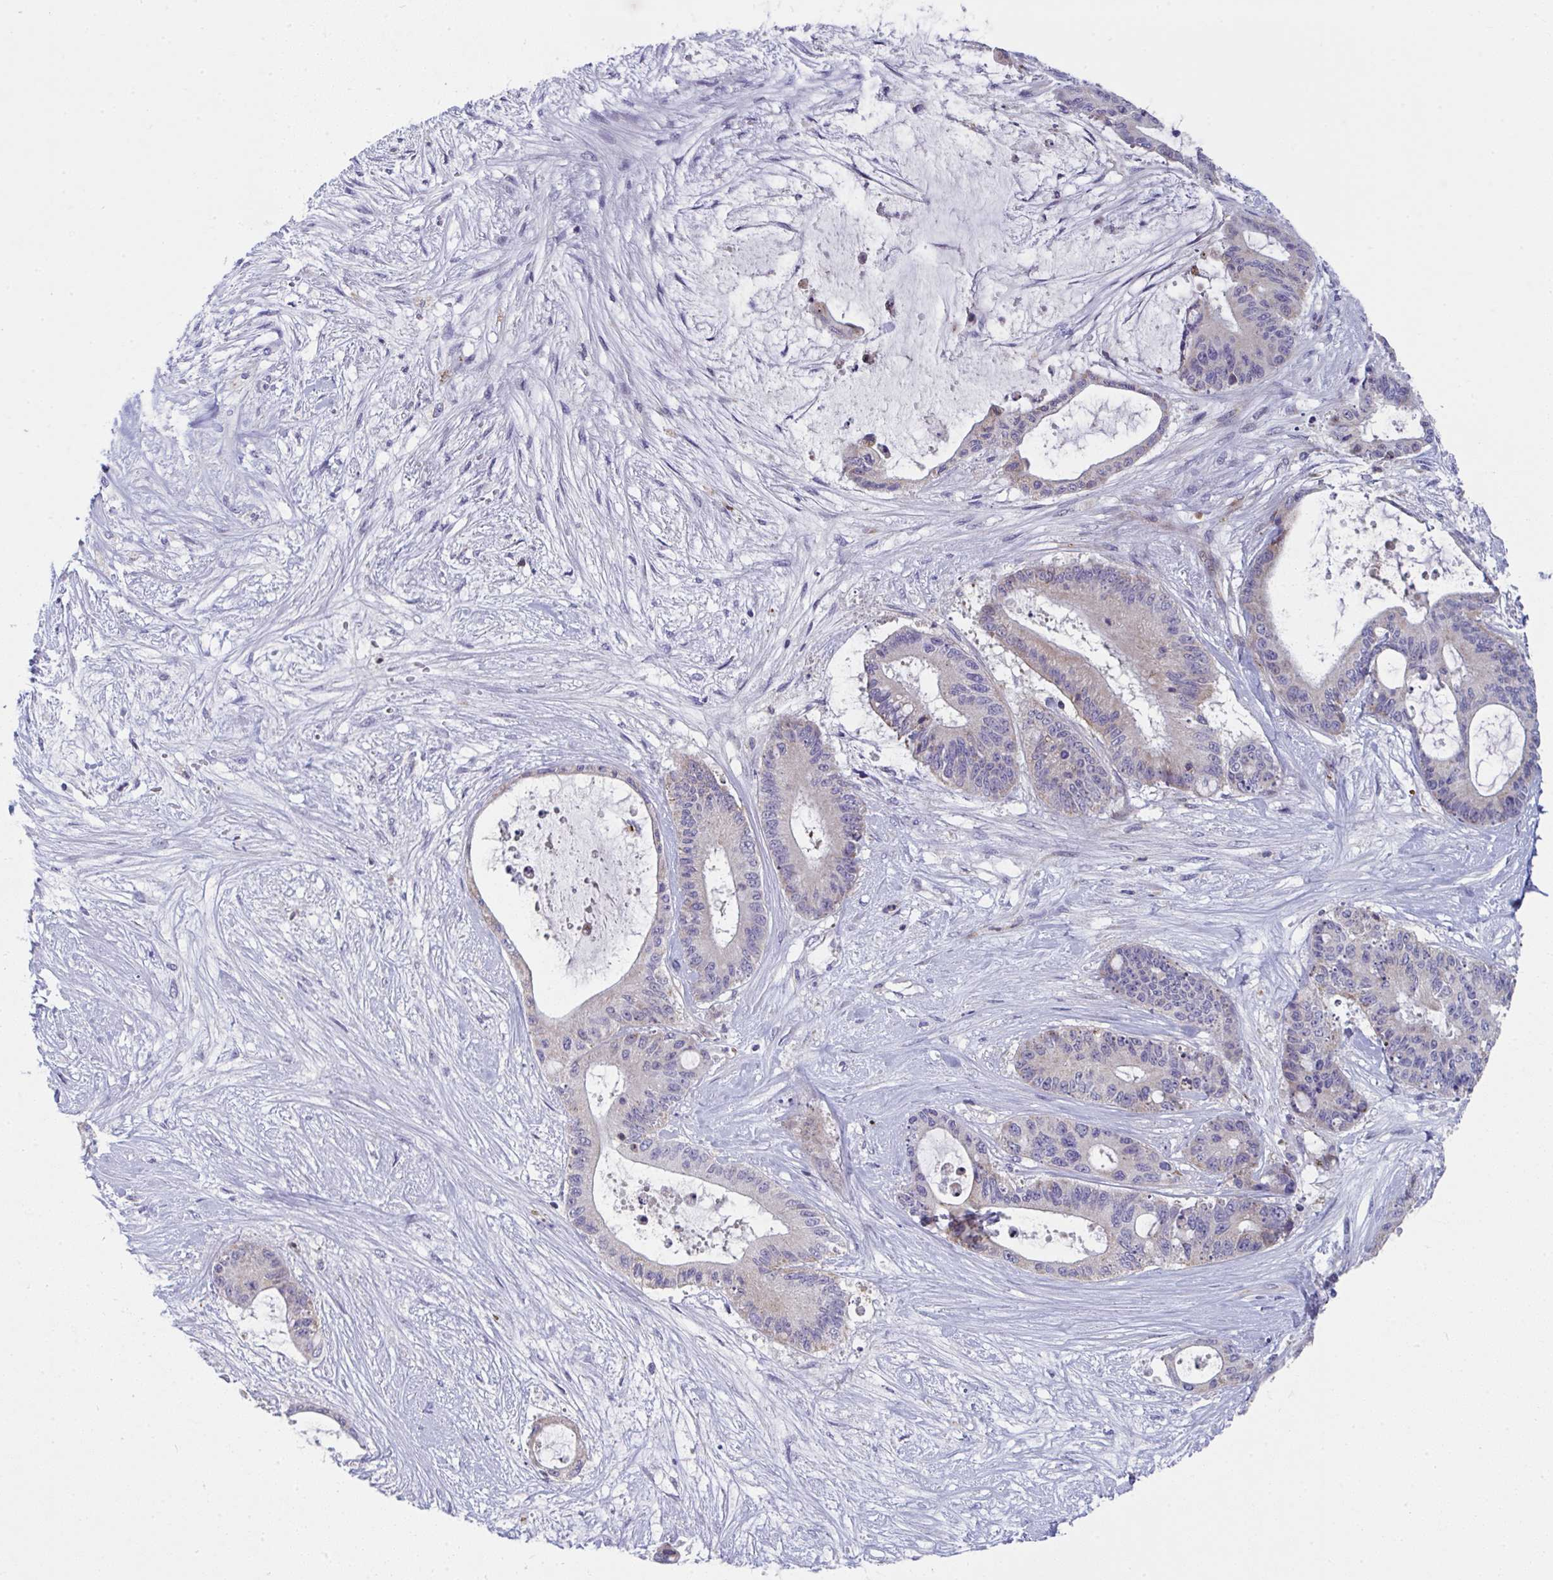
{"staining": {"intensity": "negative", "quantity": "none", "location": "none"}, "tissue": "liver cancer", "cell_type": "Tumor cells", "image_type": "cancer", "snomed": [{"axis": "morphology", "description": "Normal tissue, NOS"}, {"axis": "morphology", "description": "Cholangiocarcinoma"}, {"axis": "topography", "description": "Liver"}, {"axis": "topography", "description": "Peripheral nerve tissue"}], "caption": "Liver cholangiocarcinoma was stained to show a protein in brown. There is no significant positivity in tumor cells.", "gene": "AOC2", "patient": {"sex": "female", "age": 73}}